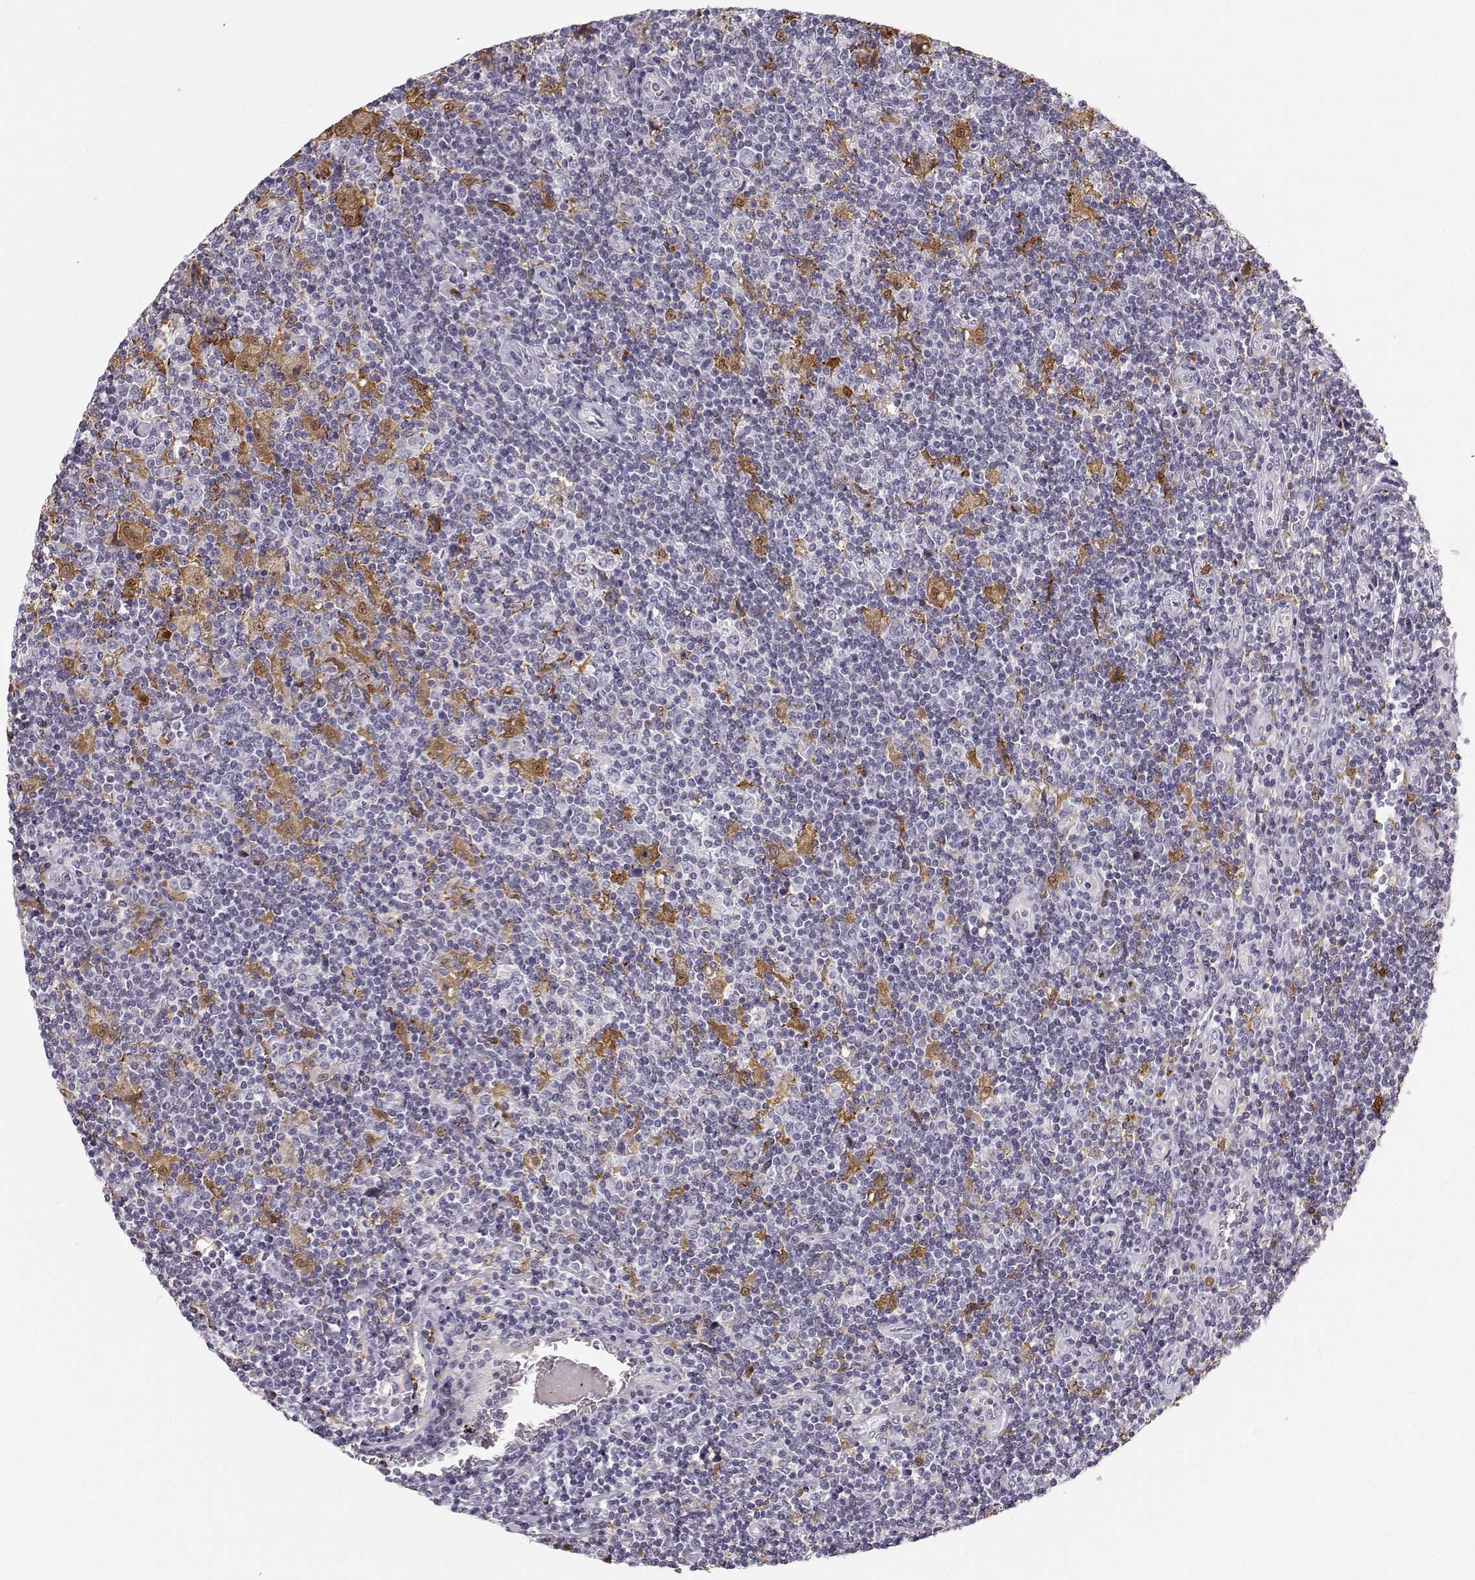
{"staining": {"intensity": "negative", "quantity": "none", "location": "none"}, "tissue": "lymphoma", "cell_type": "Tumor cells", "image_type": "cancer", "snomed": [{"axis": "morphology", "description": "Hodgkin's disease, NOS"}, {"axis": "topography", "description": "Lymph node"}], "caption": "DAB (3,3'-diaminobenzidine) immunohistochemical staining of Hodgkin's disease exhibits no significant positivity in tumor cells.", "gene": "HTR7", "patient": {"sex": "male", "age": 40}}